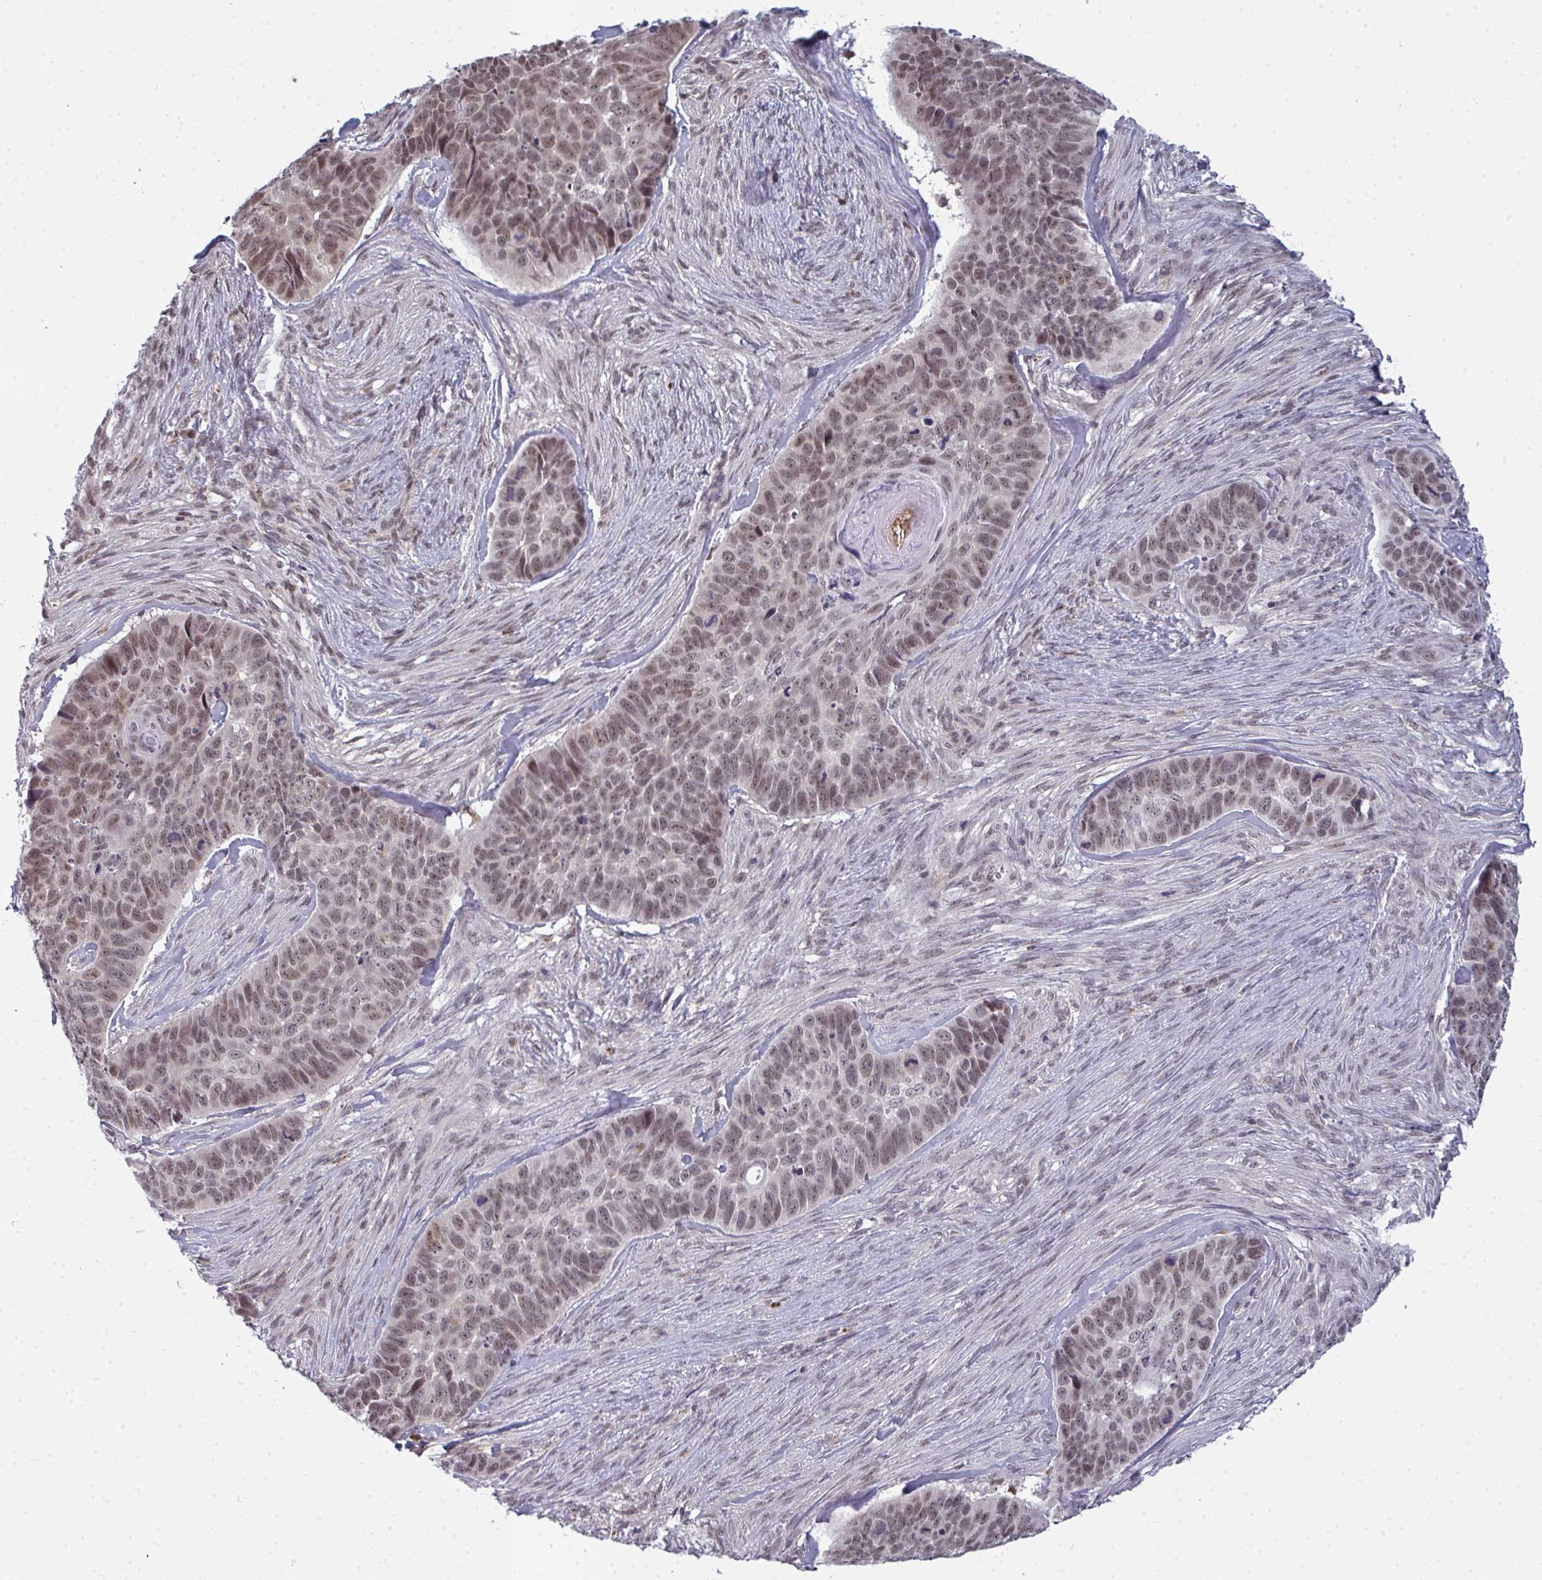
{"staining": {"intensity": "moderate", "quantity": ">75%", "location": "nuclear"}, "tissue": "skin cancer", "cell_type": "Tumor cells", "image_type": "cancer", "snomed": [{"axis": "morphology", "description": "Basal cell carcinoma"}, {"axis": "topography", "description": "Skin"}], "caption": "This micrograph demonstrates immunohistochemistry (IHC) staining of human skin cancer (basal cell carcinoma), with medium moderate nuclear staining in approximately >75% of tumor cells.", "gene": "ATF1", "patient": {"sex": "female", "age": 82}}